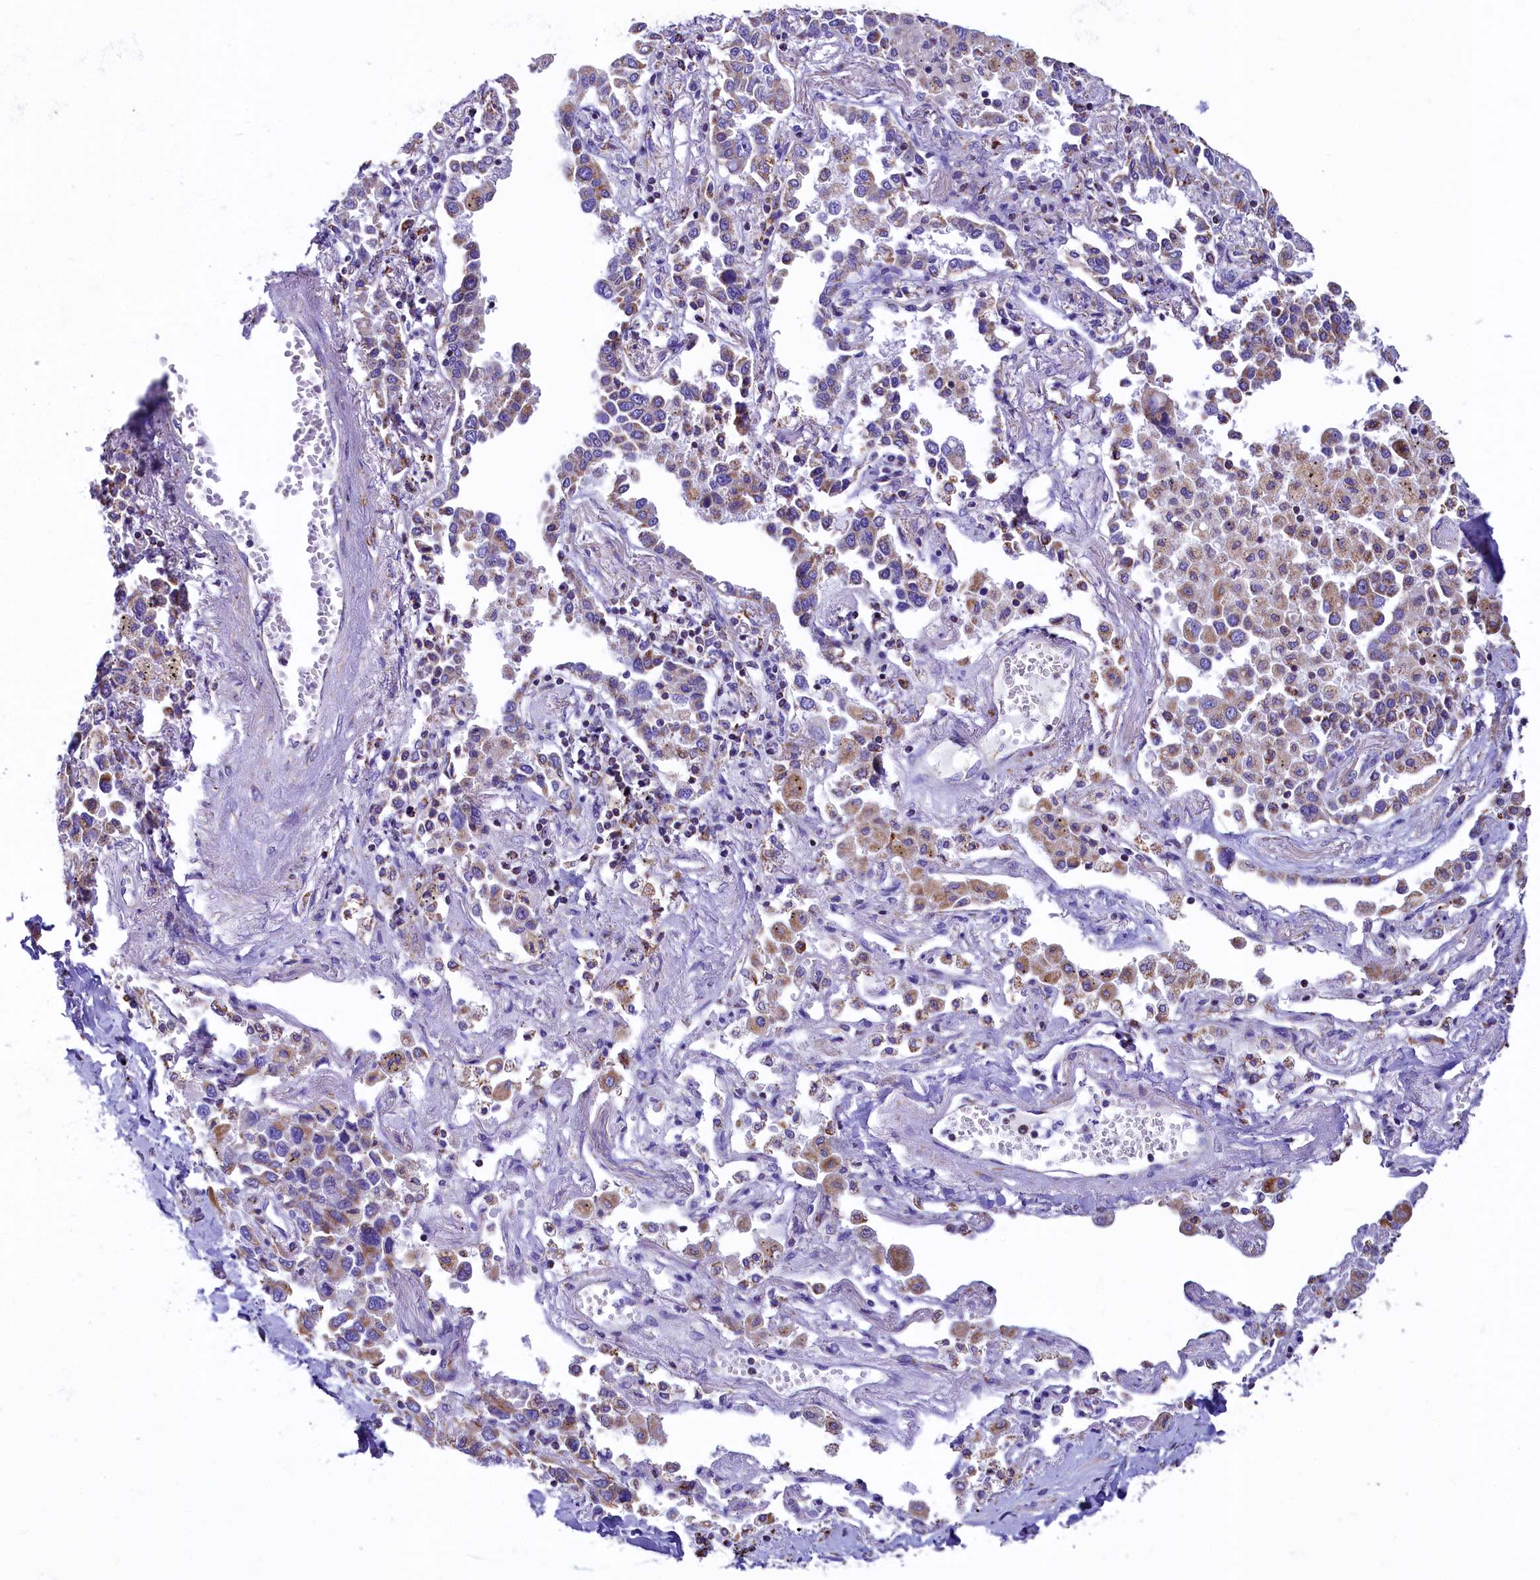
{"staining": {"intensity": "moderate", "quantity": "<25%", "location": "cytoplasmic/membranous"}, "tissue": "lung cancer", "cell_type": "Tumor cells", "image_type": "cancer", "snomed": [{"axis": "morphology", "description": "Adenocarcinoma, NOS"}, {"axis": "topography", "description": "Lung"}], "caption": "Immunohistochemical staining of lung cancer exhibits low levels of moderate cytoplasmic/membranous protein expression in approximately <25% of tumor cells.", "gene": "IDH3A", "patient": {"sex": "male", "age": 67}}